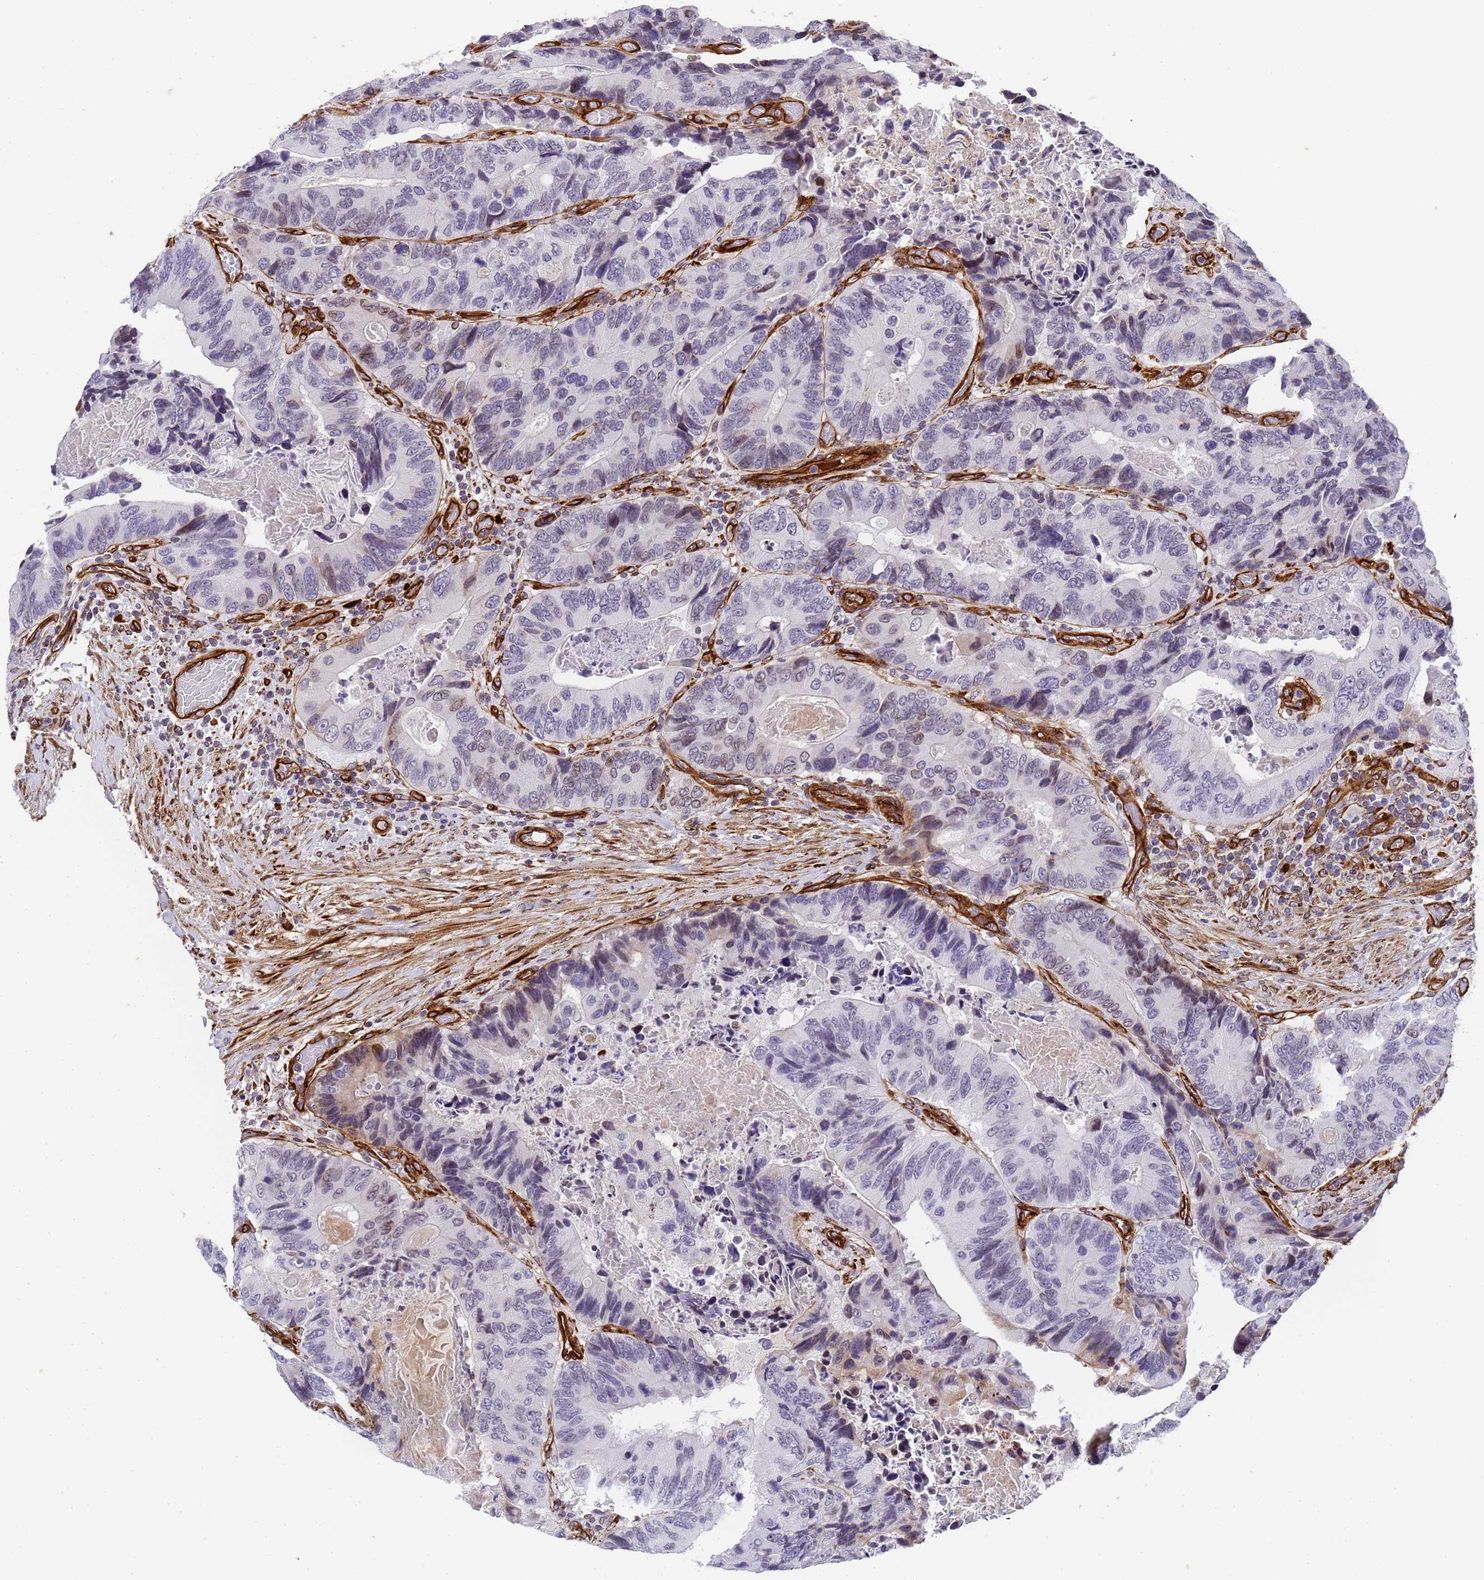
{"staining": {"intensity": "moderate", "quantity": "<25%", "location": "nuclear"}, "tissue": "colorectal cancer", "cell_type": "Tumor cells", "image_type": "cancer", "snomed": [{"axis": "morphology", "description": "Adenocarcinoma, NOS"}, {"axis": "topography", "description": "Colon"}], "caption": "An image showing moderate nuclear expression in approximately <25% of tumor cells in adenocarcinoma (colorectal), as visualized by brown immunohistochemical staining.", "gene": "IGFBP7", "patient": {"sex": "male", "age": 84}}